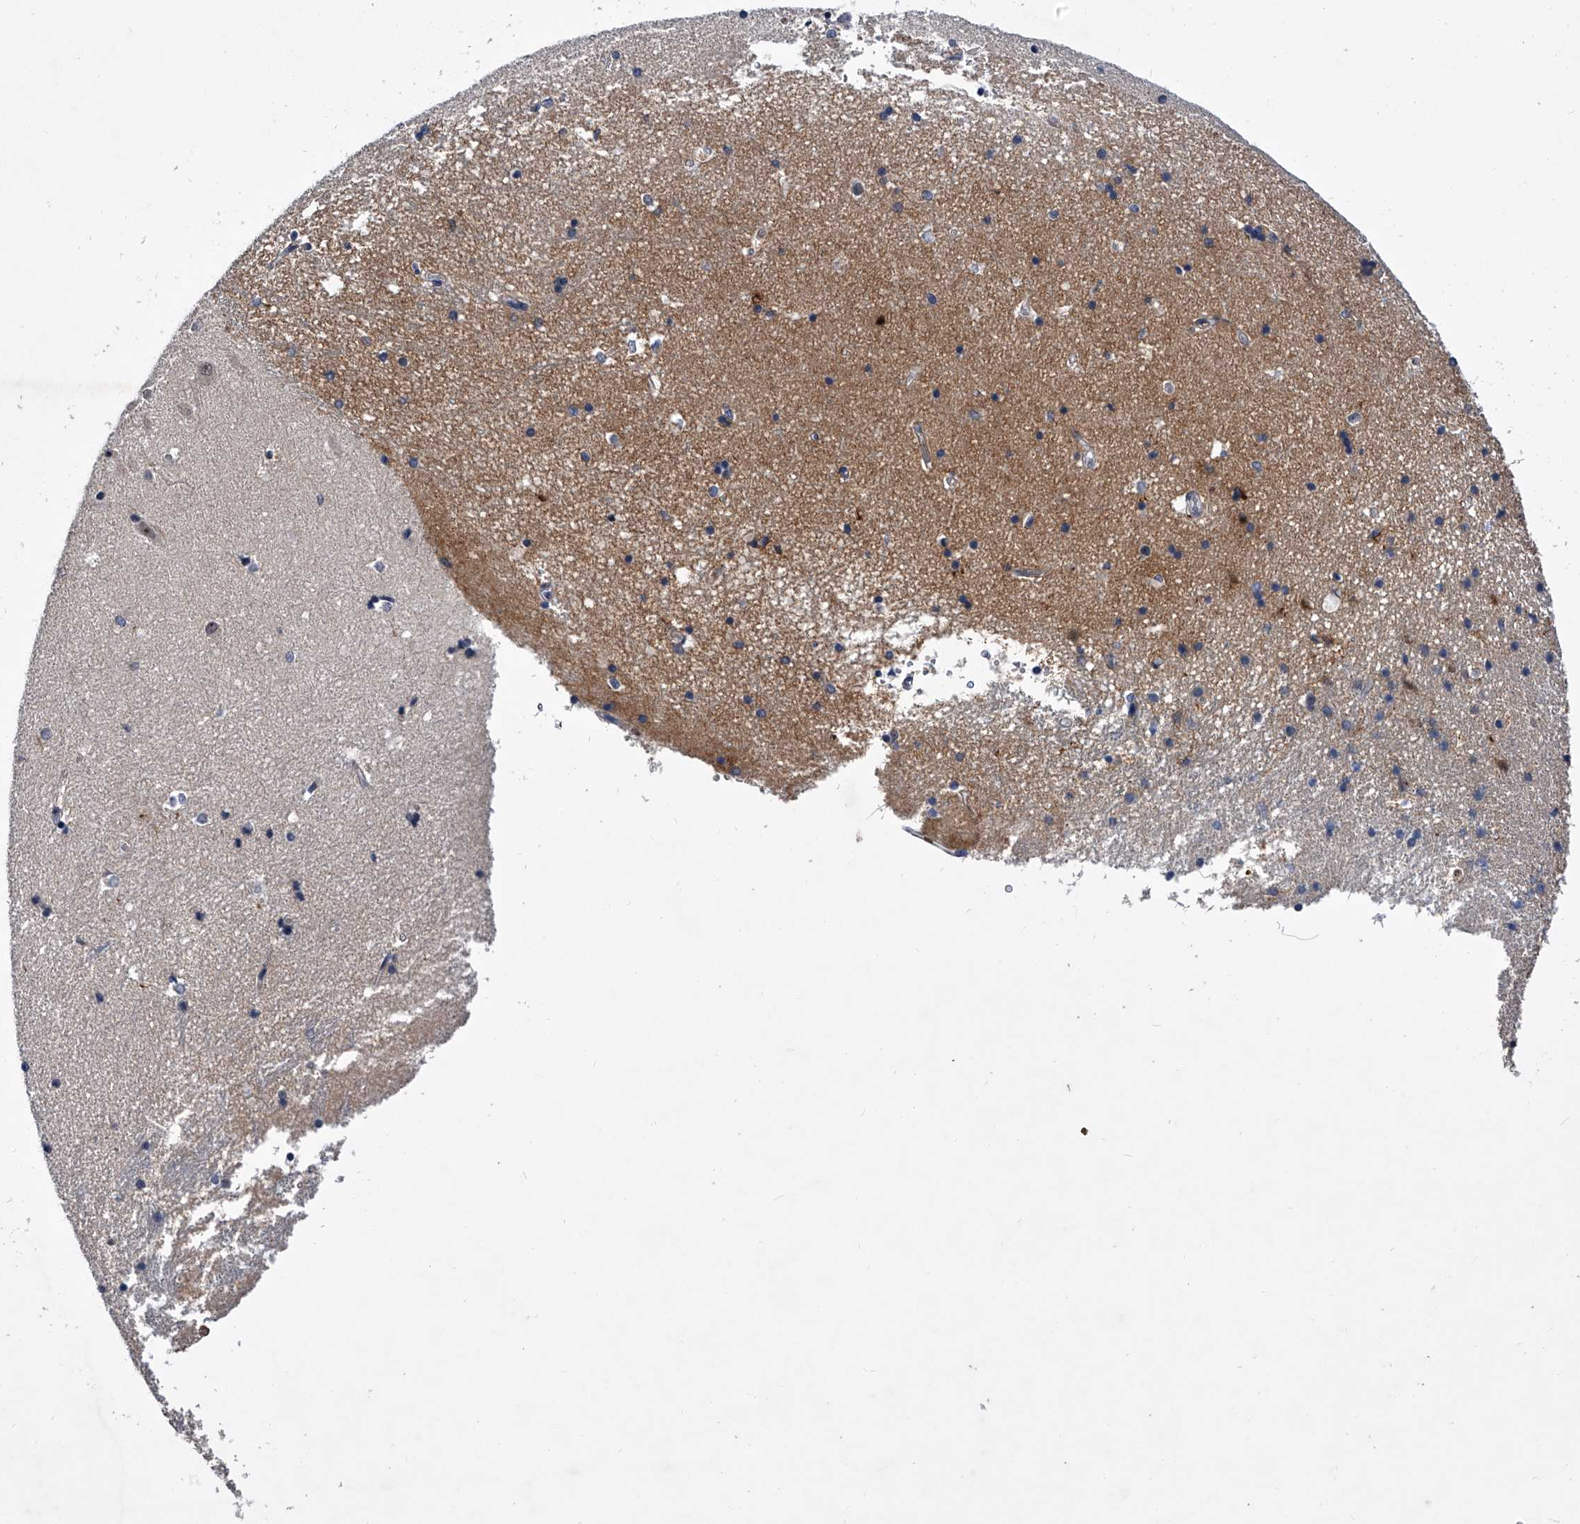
{"staining": {"intensity": "negative", "quantity": "none", "location": "none"}, "tissue": "hippocampus", "cell_type": "Glial cells", "image_type": "normal", "snomed": [{"axis": "morphology", "description": "Normal tissue, NOS"}, {"axis": "topography", "description": "Hippocampus"}], "caption": "High power microscopy histopathology image of an immunohistochemistry (IHC) micrograph of normal hippocampus, revealing no significant staining in glial cells. The staining is performed using DAB brown chromogen with nuclei counter-stained in using hematoxylin.", "gene": "ZNF30", "patient": {"sex": "male", "age": 45}}